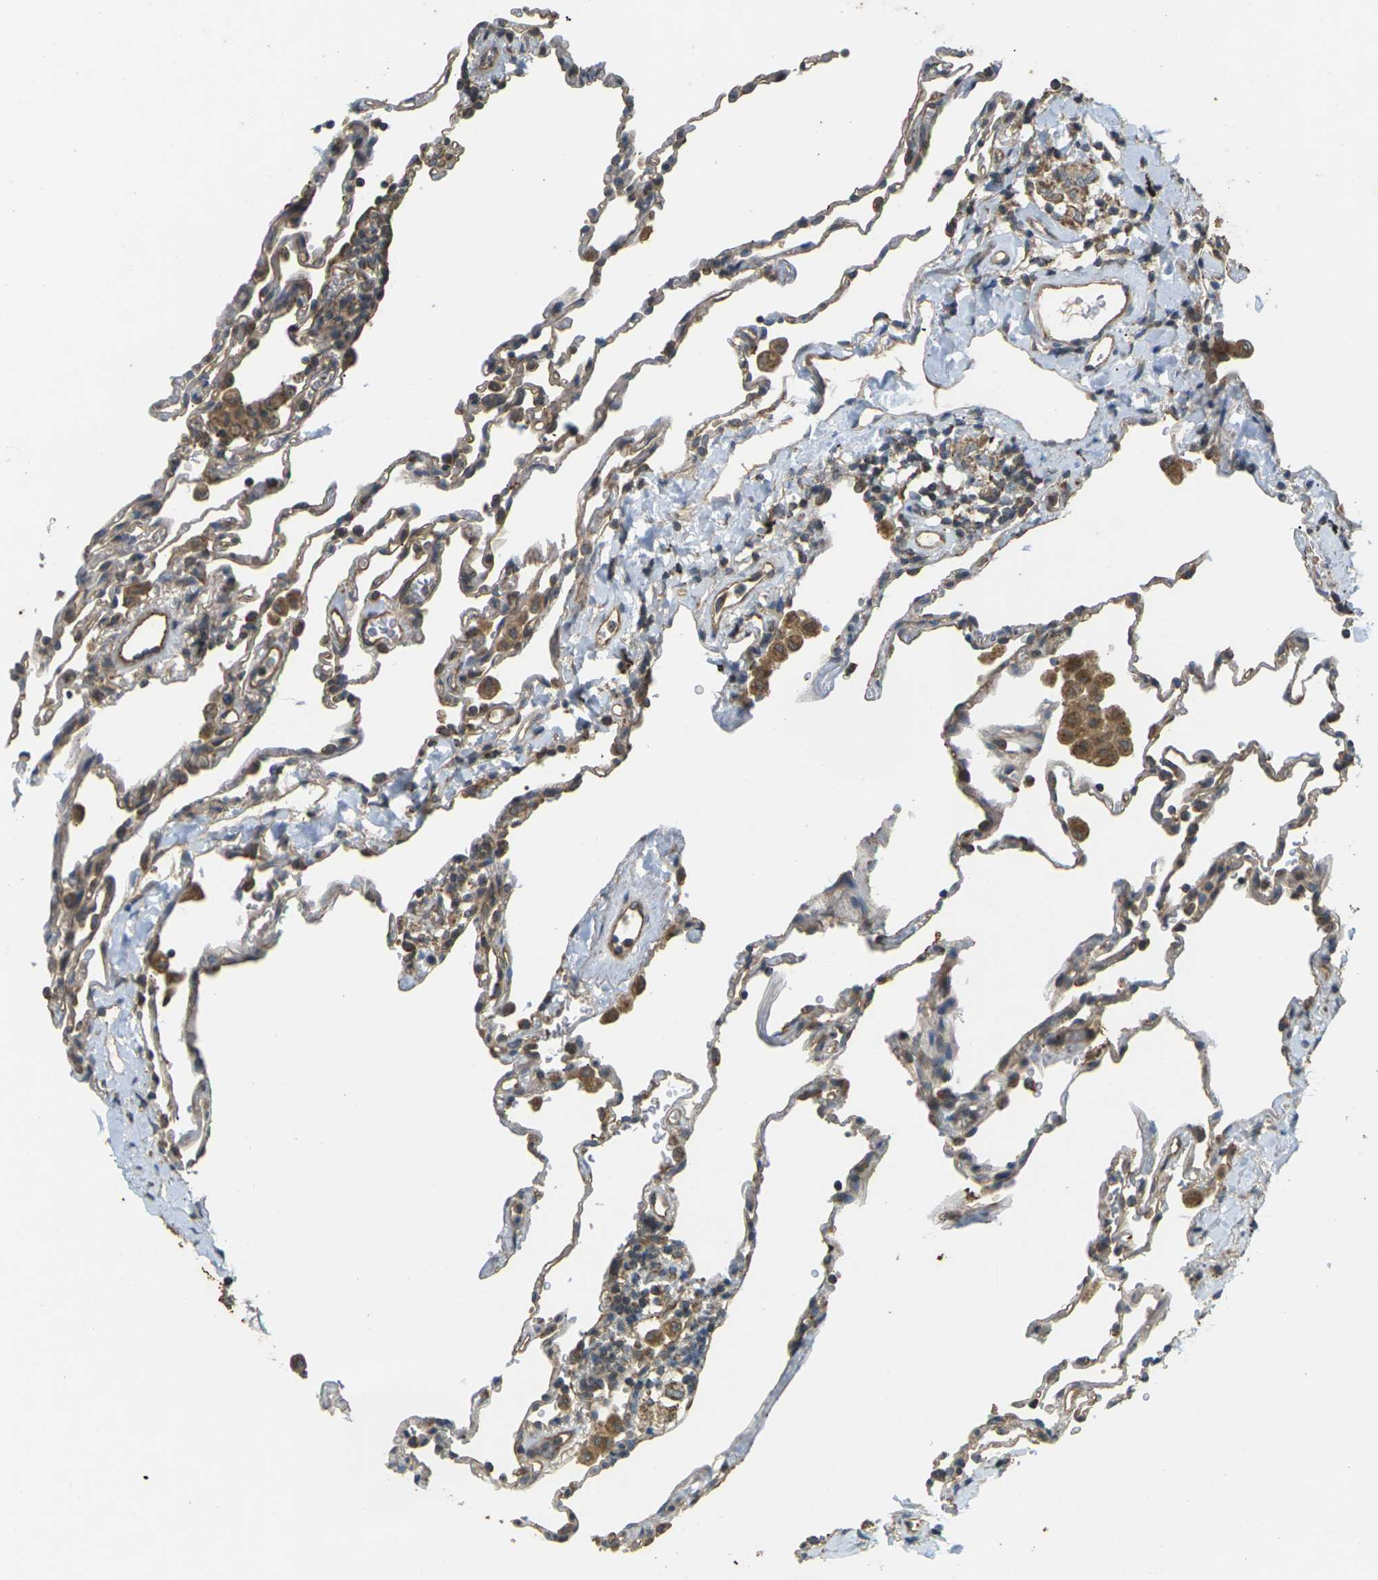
{"staining": {"intensity": "moderate", "quantity": "25%-75%", "location": "cytoplasmic/membranous"}, "tissue": "lung", "cell_type": "Alveolar cells", "image_type": "normal", "snomed": [{"axis": "morphology", "description": "Normal tissue, NOS"}, {"axis": "topography", "description": "Lung"}], "caption": "This histopathology image demonstrates unremarkable lung stained with immunohistochemistry (IHC) to label a protein in brown. The cytoplasmic/membranous of alveolar cells show moderate positivity for the protein. Nuclei are counter-stained blue.", "gene": "KSR1", "patient": {"sex": "male", "age": 59}}